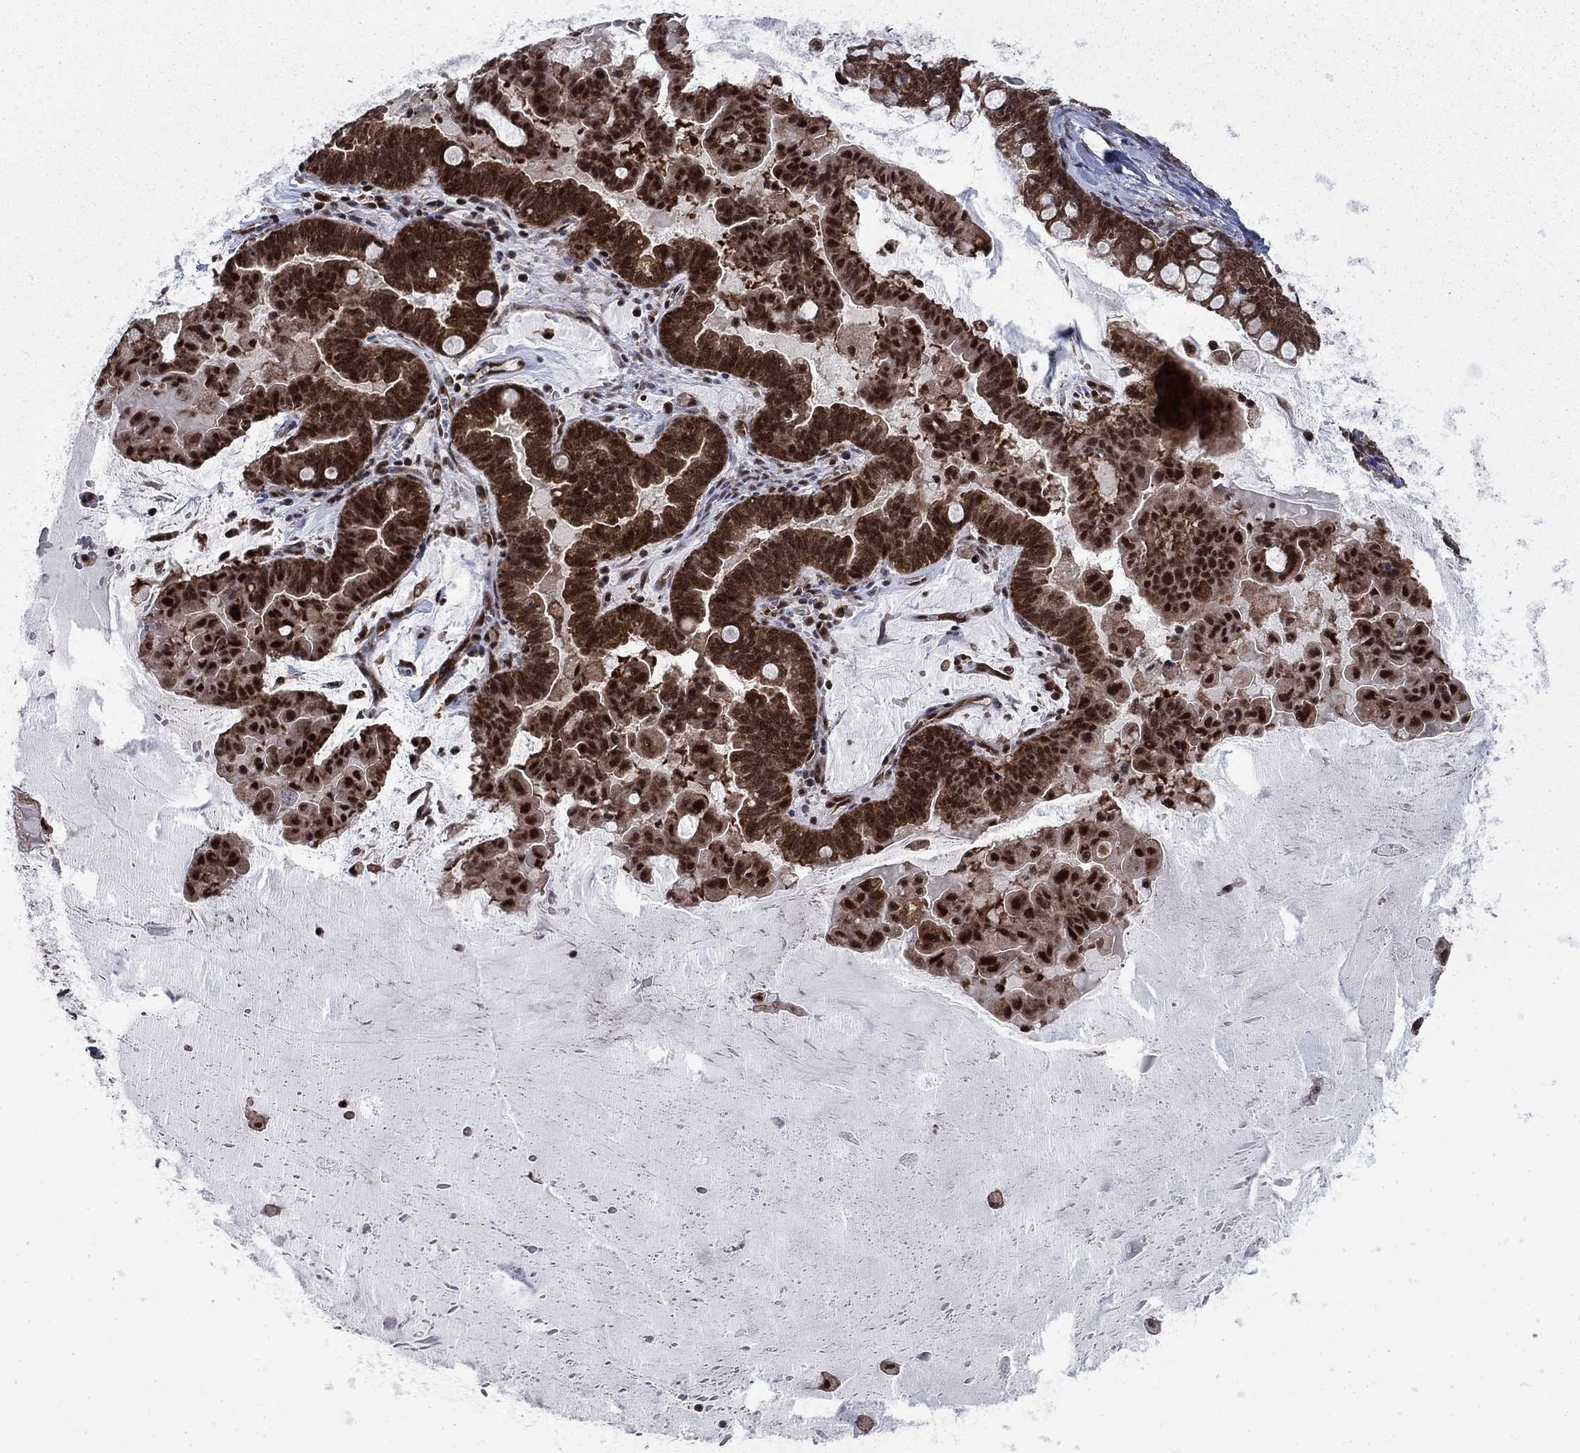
{"staining": {"intensity": "strong", "quantity": ">75%", "location": "cytoplasmic/membranous,nuclear"}, "tissue": "ovarian cancer", "cell_type": "Tumor cells", "image_type": "cancer", "snomed": [{"axis": "morphology", "description": "Cystadenocarcinoma, mucinous, NOS"}, {"axis": "topography", "description": "Ovary"}], "caption": "IHC photomicrograph of neoplastic tissue: mucinous cystadenocarcinoma (ovarian) stained using IHC demonstrates high levels of strong protein expression localized specifically in the cytoplasmic/membranous and nuclear of tumor cells, appearing as a cytoplasmic/membranous and nuclear brown color.", "gene": "DNAJA1", "patient": {"sex": "female", "age": 63}}